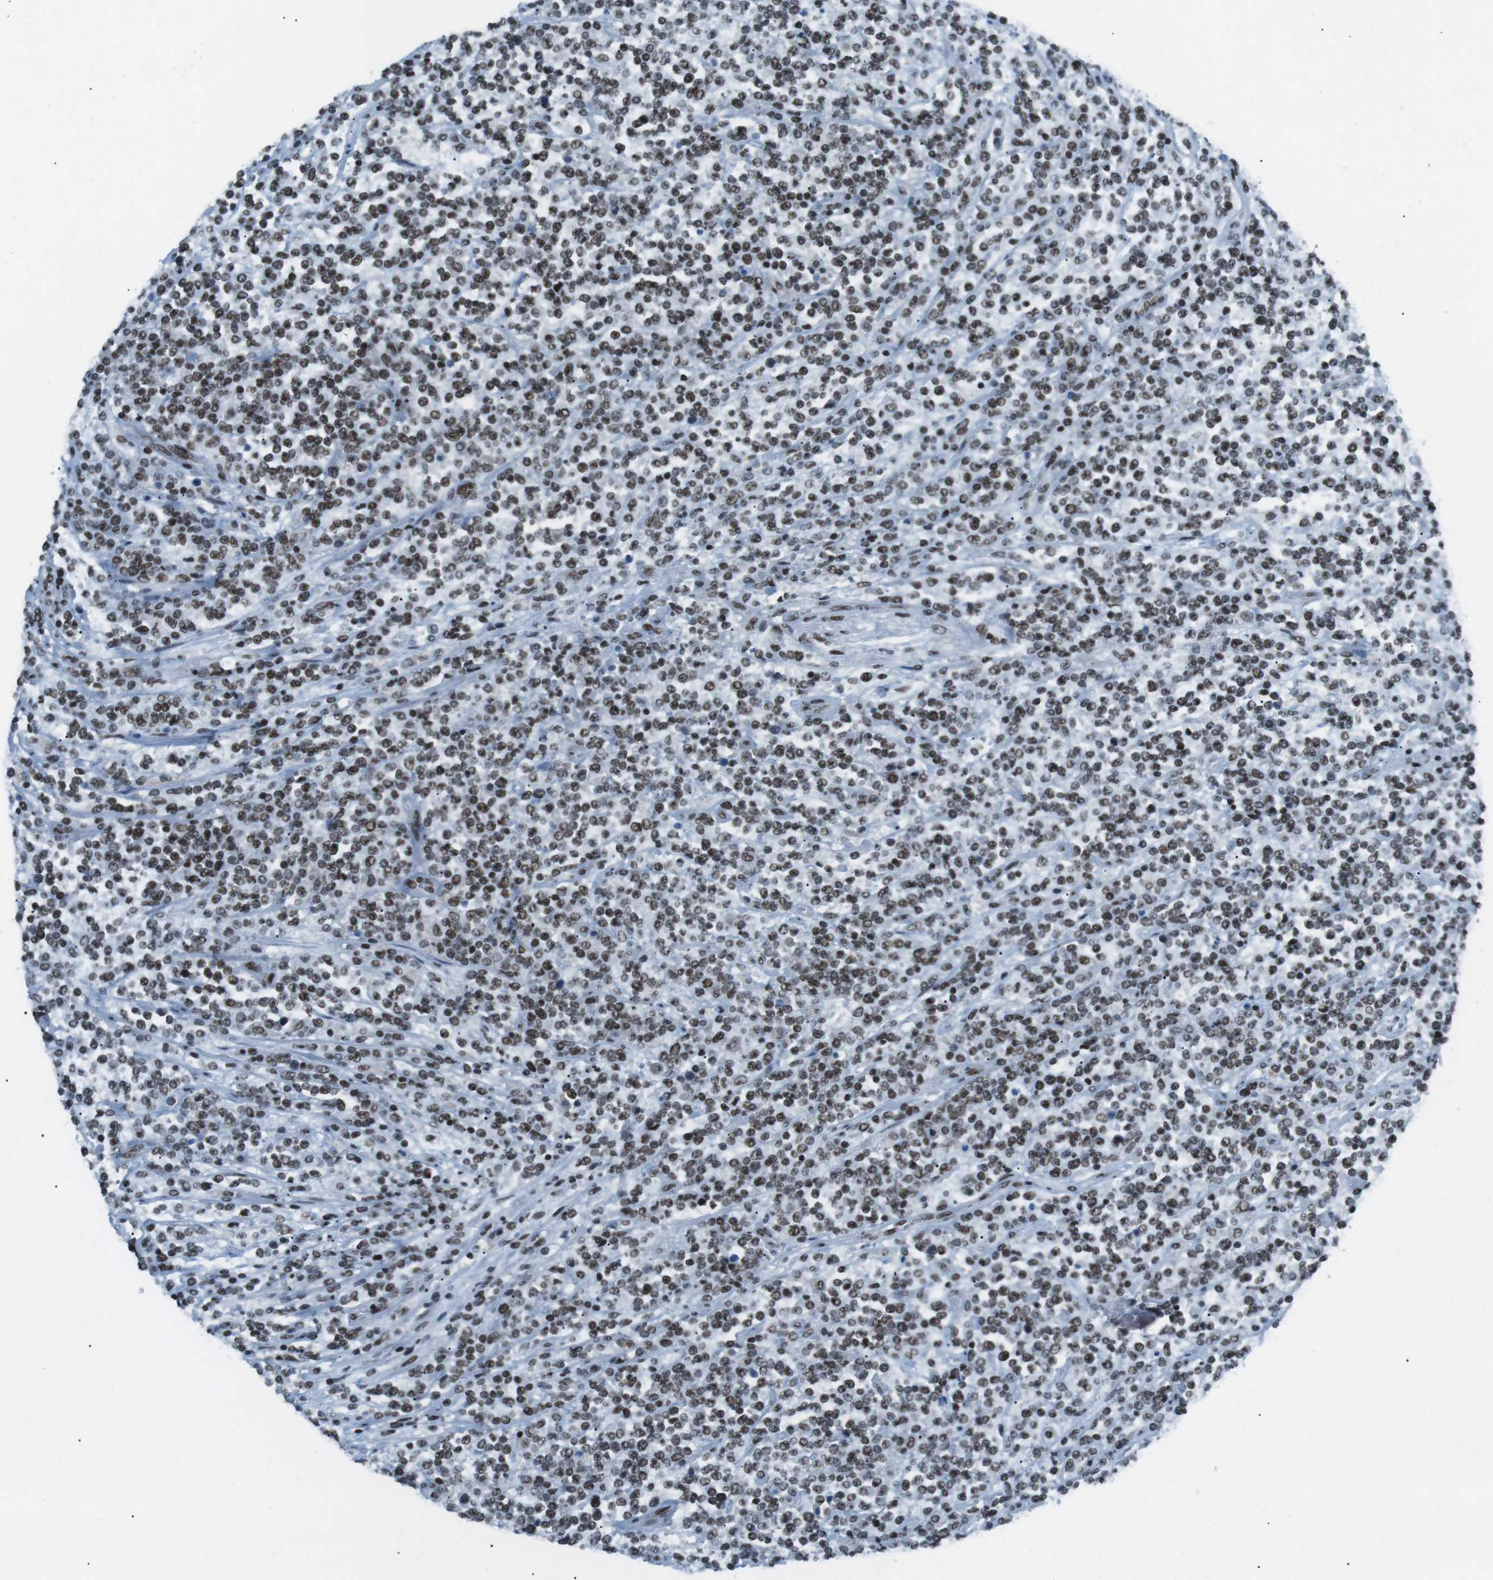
{"staining": {"intensity": "strong", "quantity": ">75%", "location": "nuclear"}, "tissue": "lymphoma", "cell_type": "Tumor cells", "image_type": "cancer", "snomed": [{"axis": "morphology", "description": "Malignant lymphoma, non-Hodgkin's type, High grade"}, {"axis": "topography", "description": "Soft tissue"}], "caption": "Immunohistochemical staining of human lymphoma reveals high levels of strong nuclear protein staining in approximately >75% of tumor cells. The staining was performed using DAB to visualize the protein expression in brown, while the nuclei were stained in blue with hematoxylin (Magnification: 20x).", "gene": "TAF1", "patient": {"sex": "male", "age": 18}}